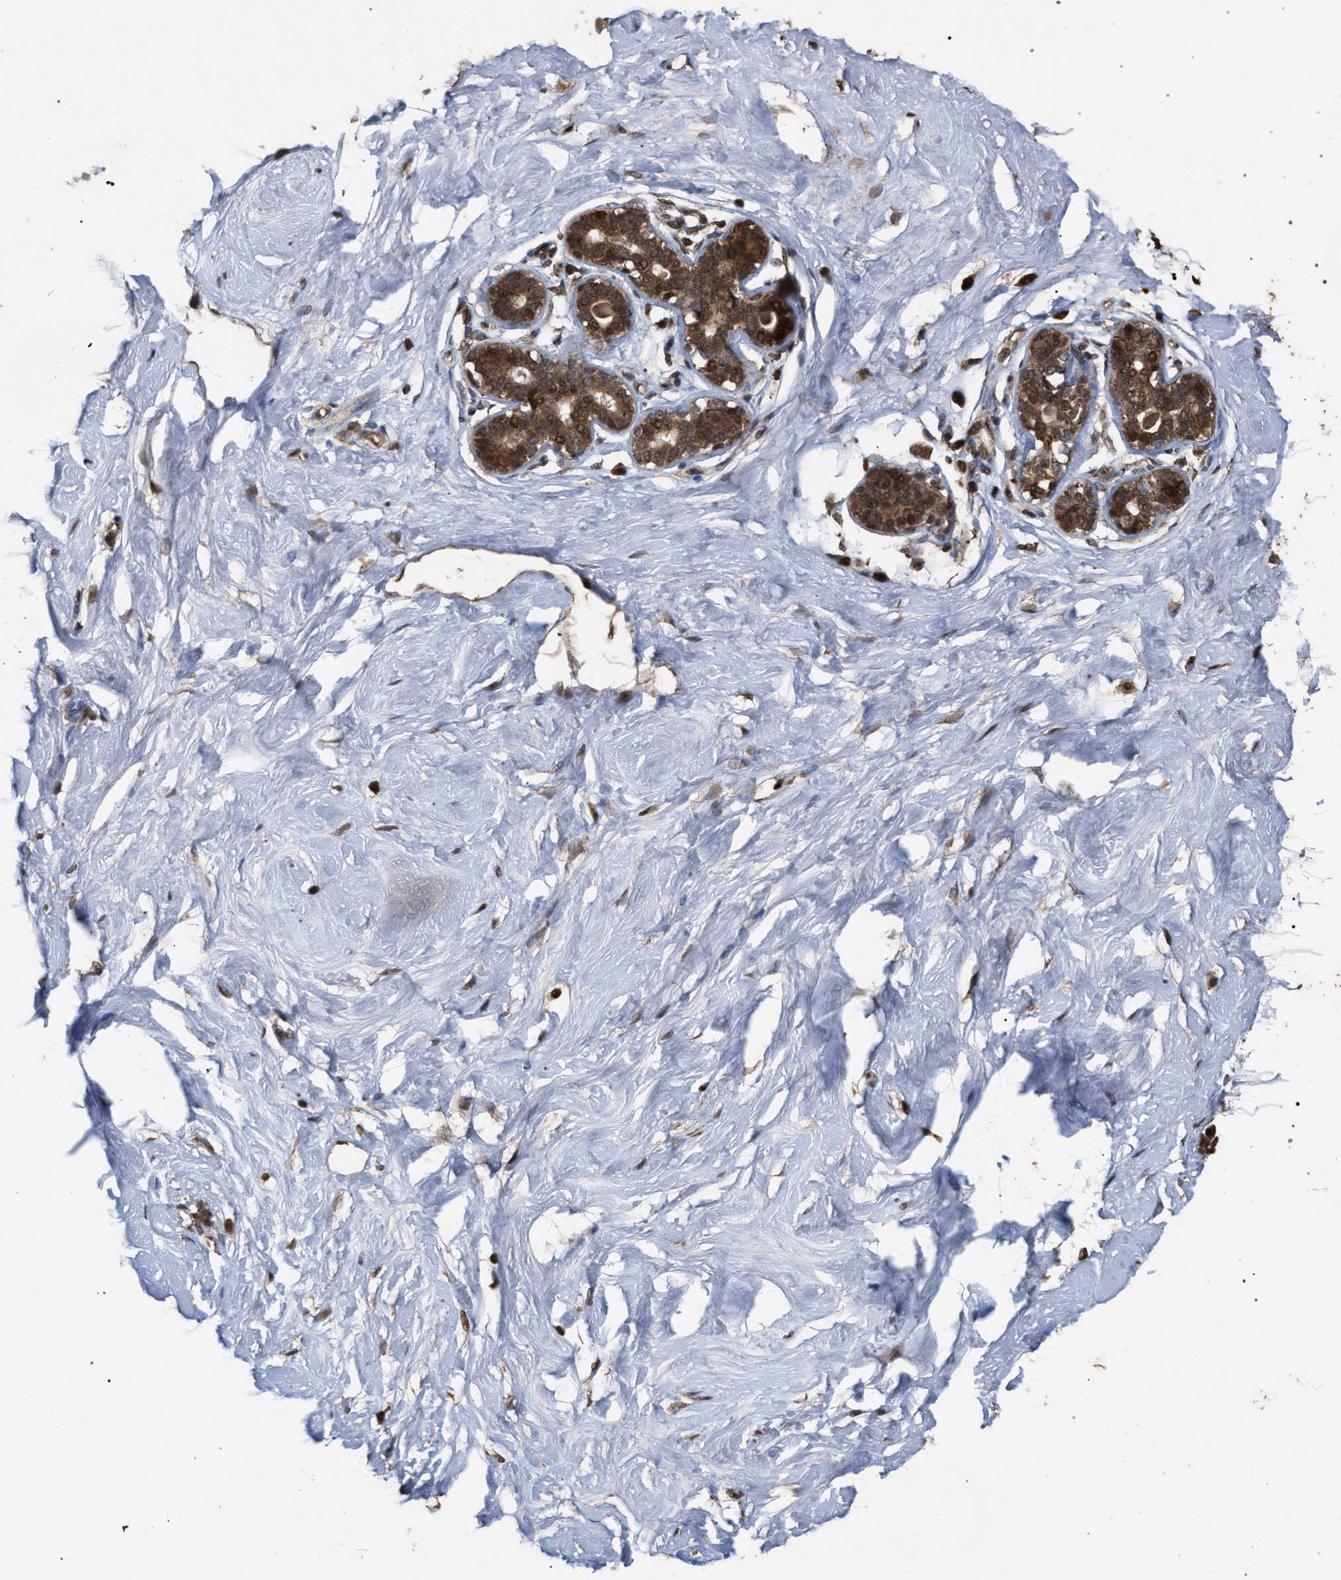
{"staining": {"intensity": "negative", "quantity": "none", "location": "none"}, "tissue": "breast", "cell_type": "Adipocytes", "image_type": "normal", "snomed": [{"axis": "morphology", "description": "Normal tissue, NOS"}, {"axis": "topography", "description": "Breast"}], "caption": "This is an IHC histopathology image of benign human breast. There is no positivity in adipocytes.", "gene": "NAA35", "patient": {"sex": "female", "age": 23}}